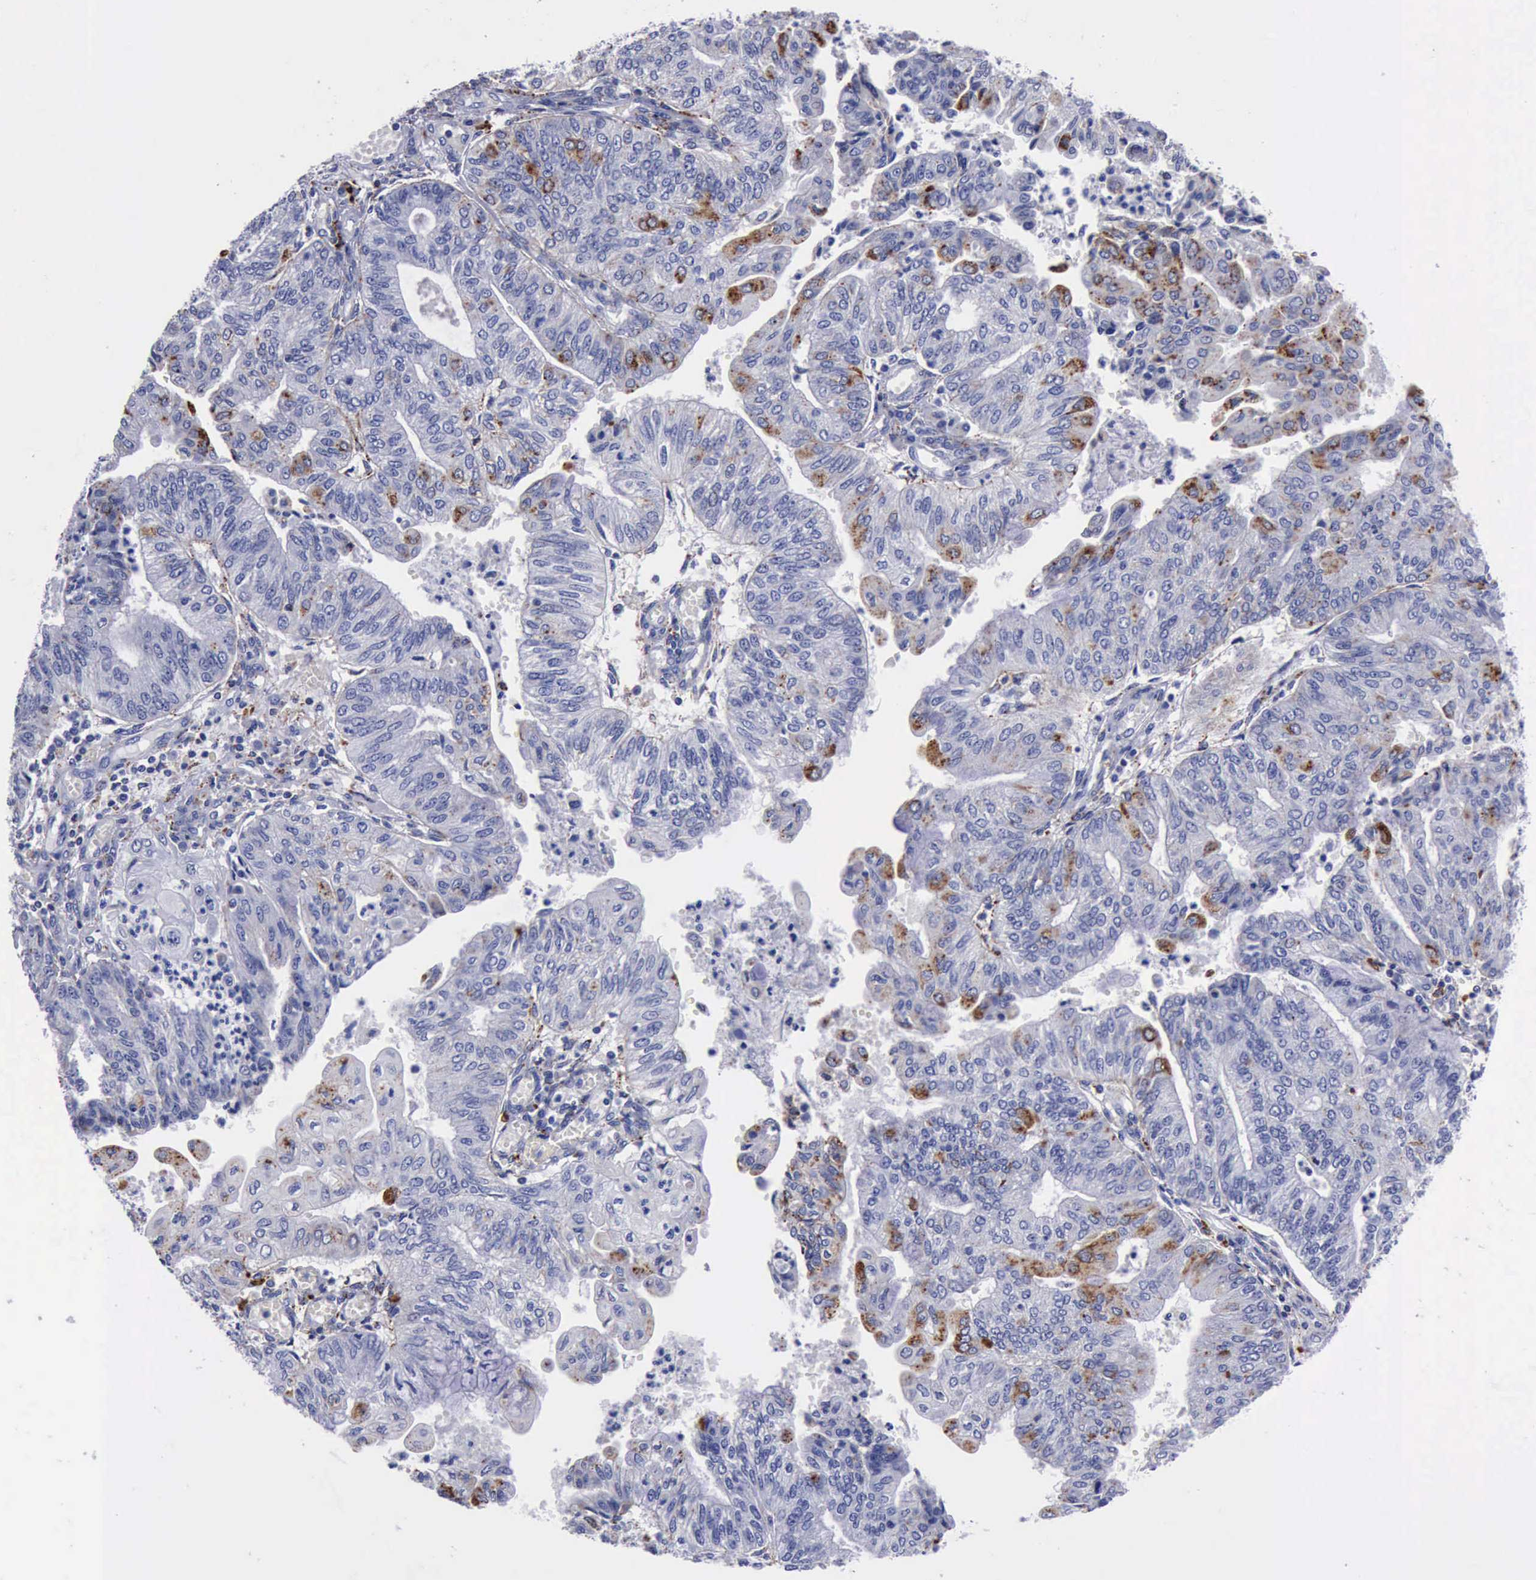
{"staining": {"intensity": "moderate", "quantity": "<25%", "location": "cytoplasmic/membranous"}, "tissue": "endometrial cancer", "cell_type": "Tumor cells", "image_type": "cancer", "snomed": [{"axis": "morphology", "description": "Adenocarcinoma, NOS"}, {"axis": "topography", "description": "Endometrium"}], "caption": "Immunohistochemistry (IHC) micrograph of human endometrial adenocarcinoma stained for a protein (brown), which reveals low levels of moderate cytoplasmic/membranous positivity in approximately <25% of tumor cells.", "gene": "CTSD", "patient": {"sex": "female", "age": 59}}